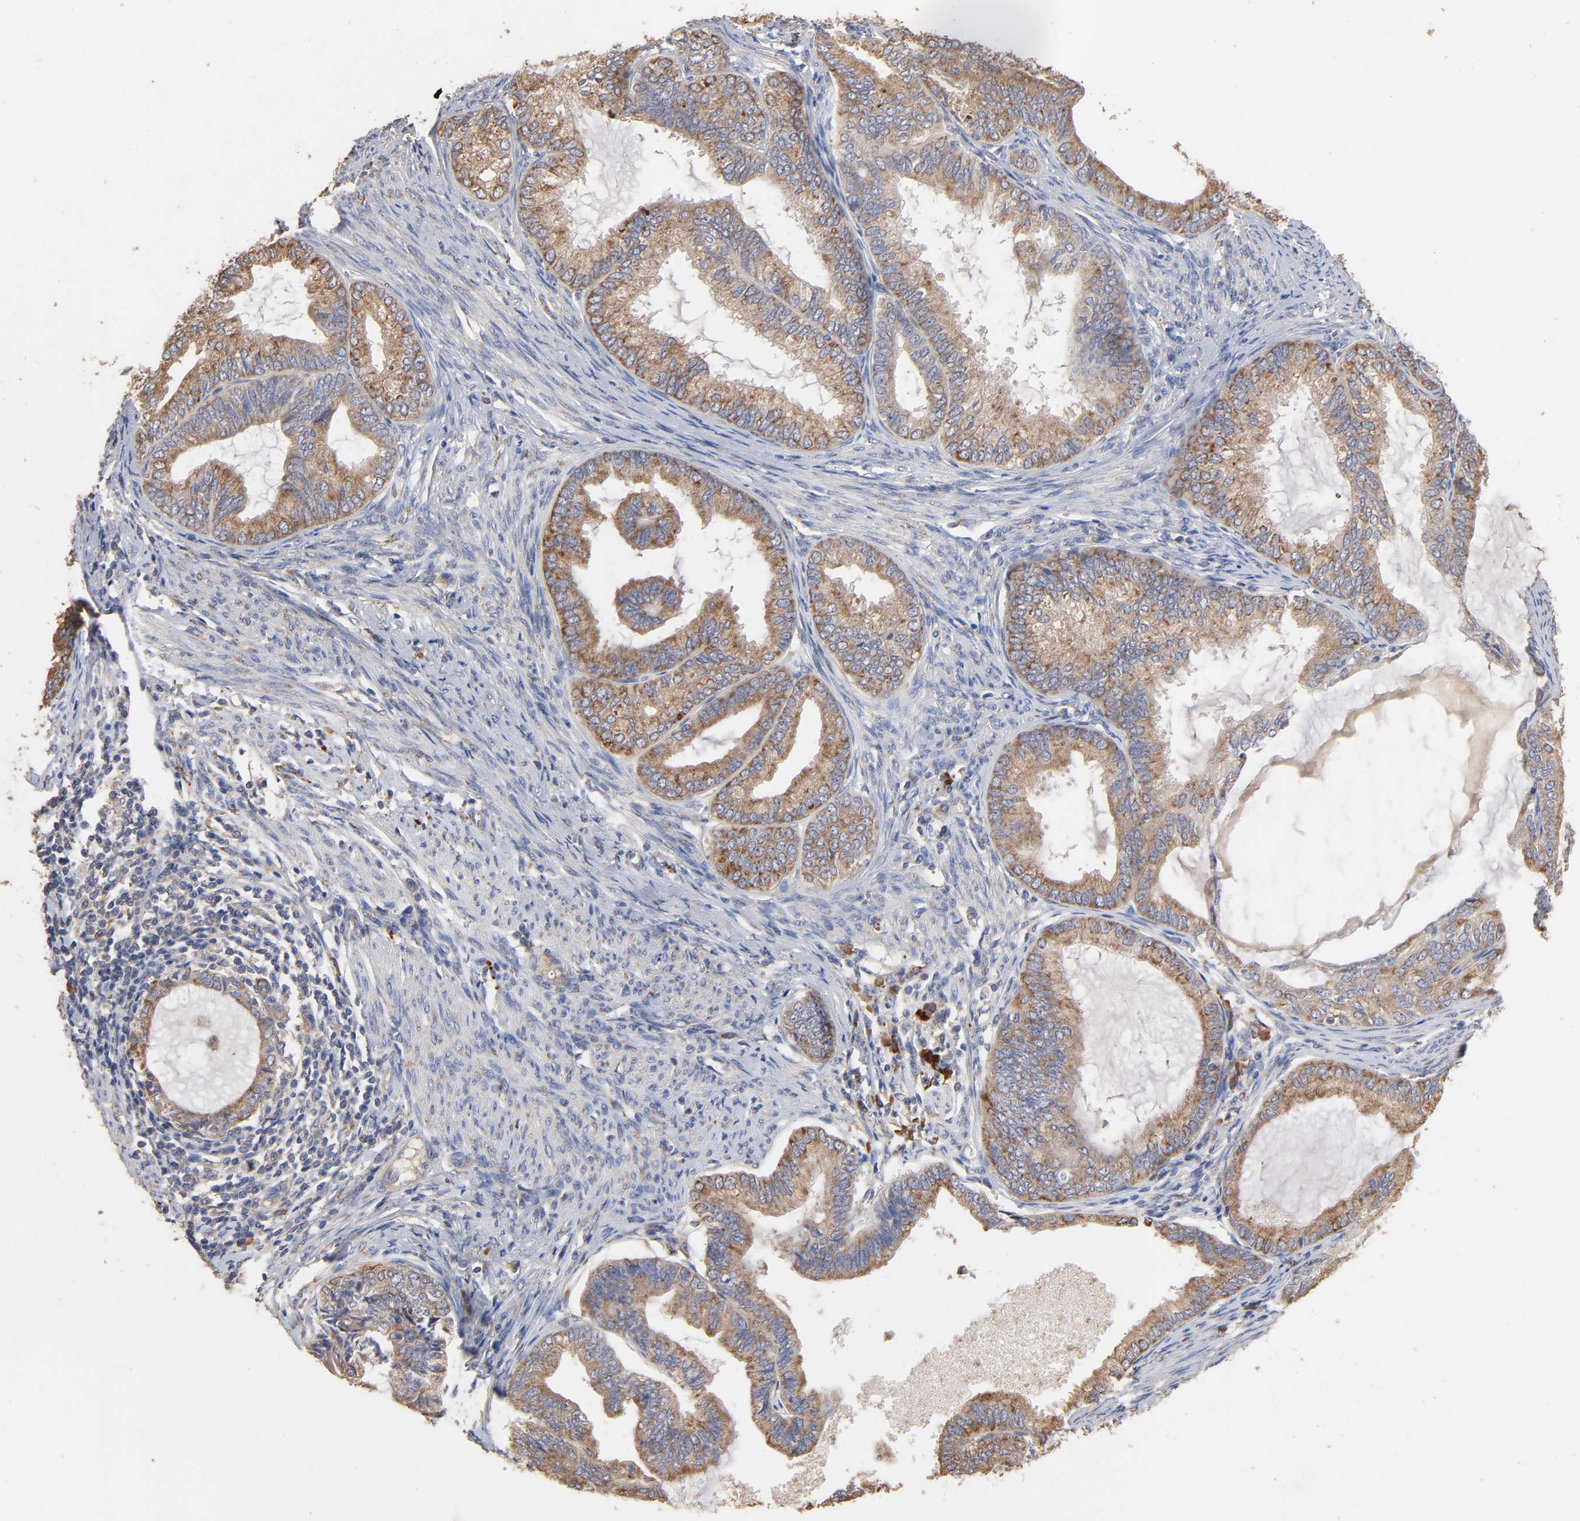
{"staining": {"intensity": "moderate", "quantity": ">75%", "location": "cytoplasmic/membranous"}, "tissue": "endometrial cancer", "cell_type": "Tumor cells", "image_type": "cancer", "snomed": [{"axis": "morphology", "description": "Adenocarcinoma, NOS"}, {"axis": "topography", "description": "Endometrium"}], "caption": "Moderate cytoplasmic/membranous staining for a protein is identified in approximately >75% of tumor cells of endometrial cancer using immunohistochemistry.", "gene": "EIF4G2", "patient": {"sex": "female", "age": 86}}